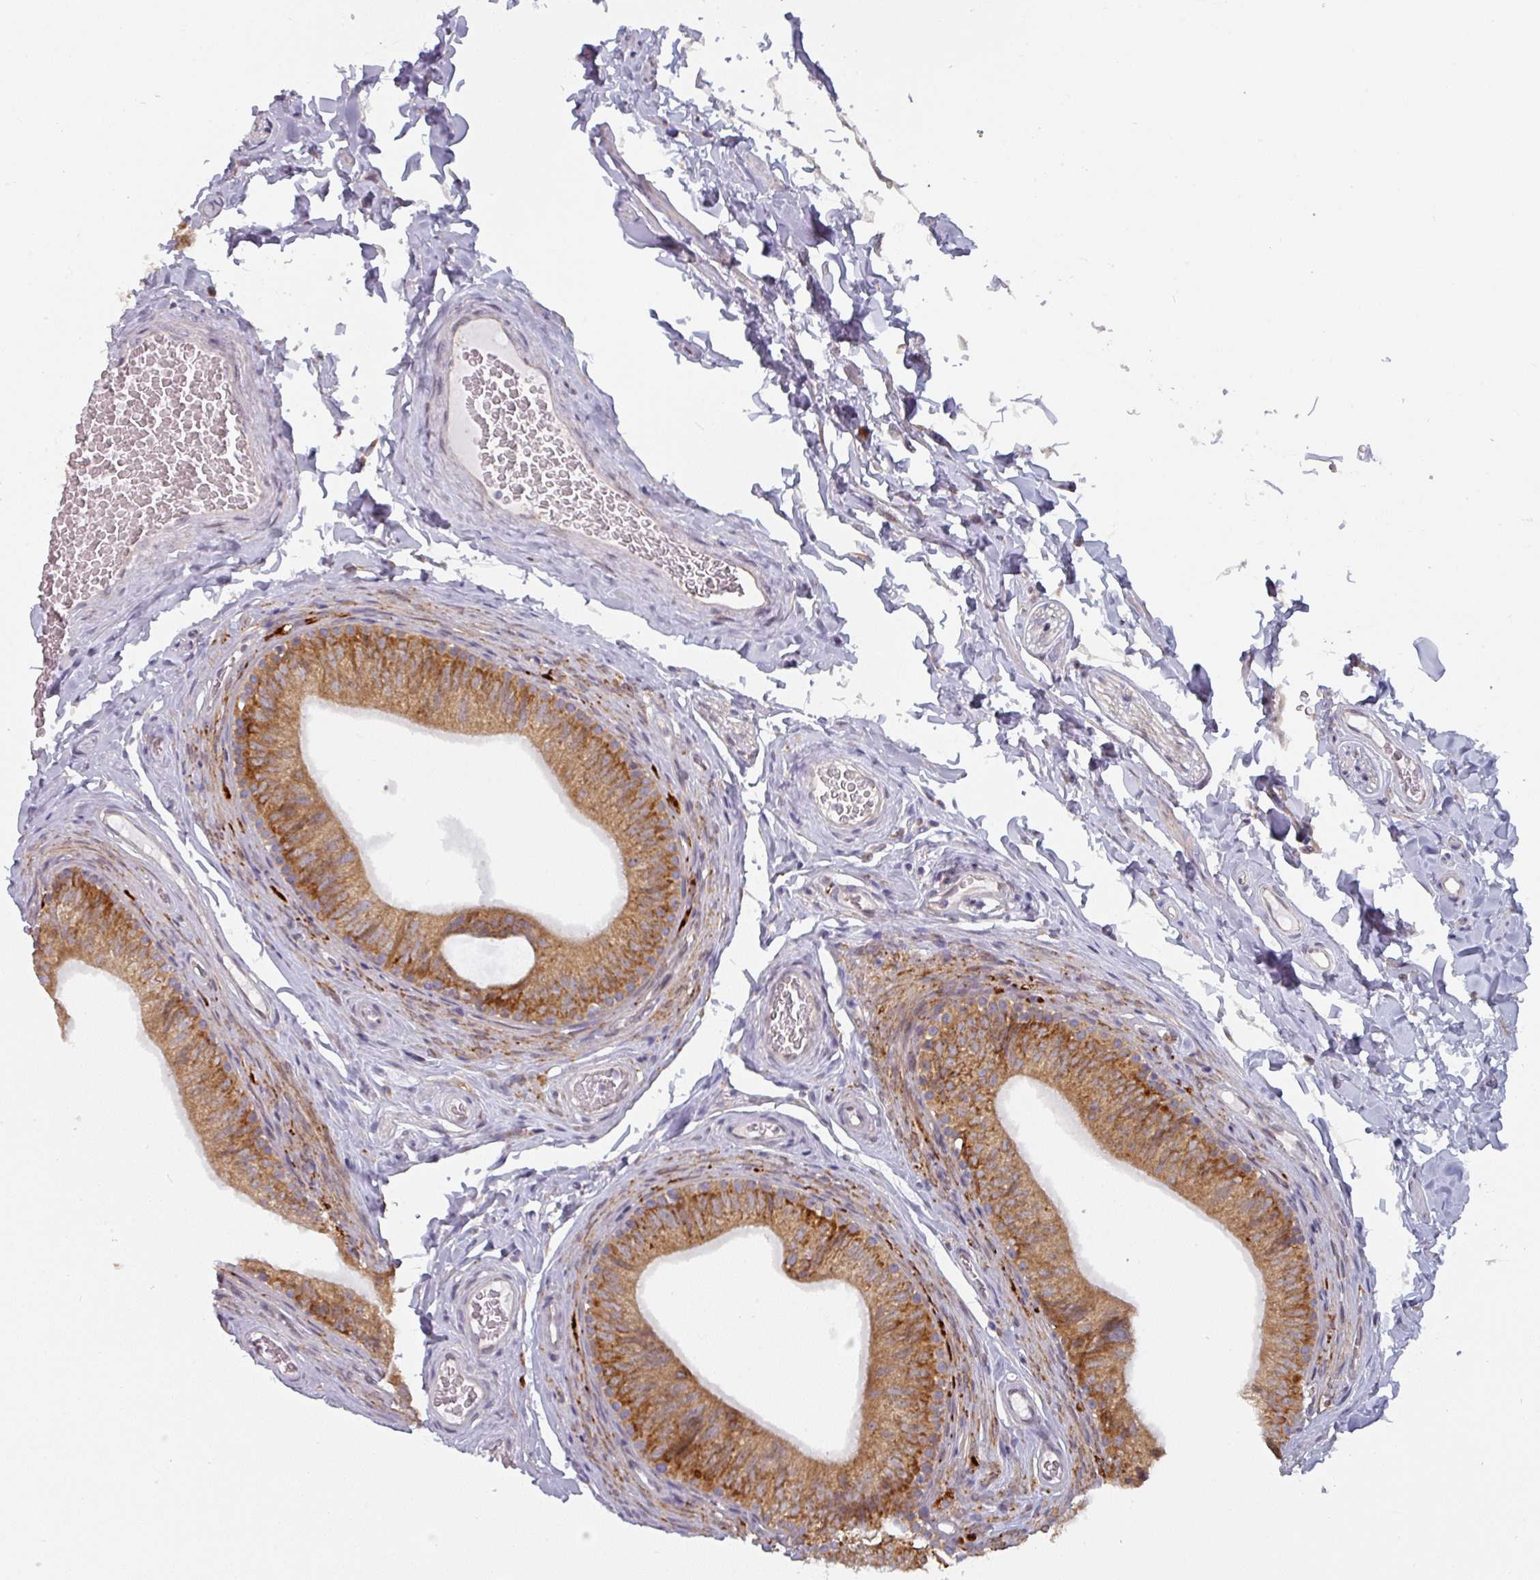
{"staining": {"intensity": "strong", "quantity": ">75%", "location": "cytoplasmic/membranous"}, "tissue": "epididymis", "cell_type": "Glandular cells", "image_type": "normal", "snomed": [{"axis": "morphology", "description": "Normal tissue, NOS"}, {"axis": "topography", "description": "Epididymis"}], "caption": "Epididymis stained for a protein shows strong cytoplasmic/membranous positivity in glandular cells. The protein is stained brown, and the nuclei are stained in blue (DAB (3,3'-diaminobenzidine) IHC with brightfield microscopy, high magnification).", "gene": "TAPT1", "patient": {"sex": "male", "age": 34}}